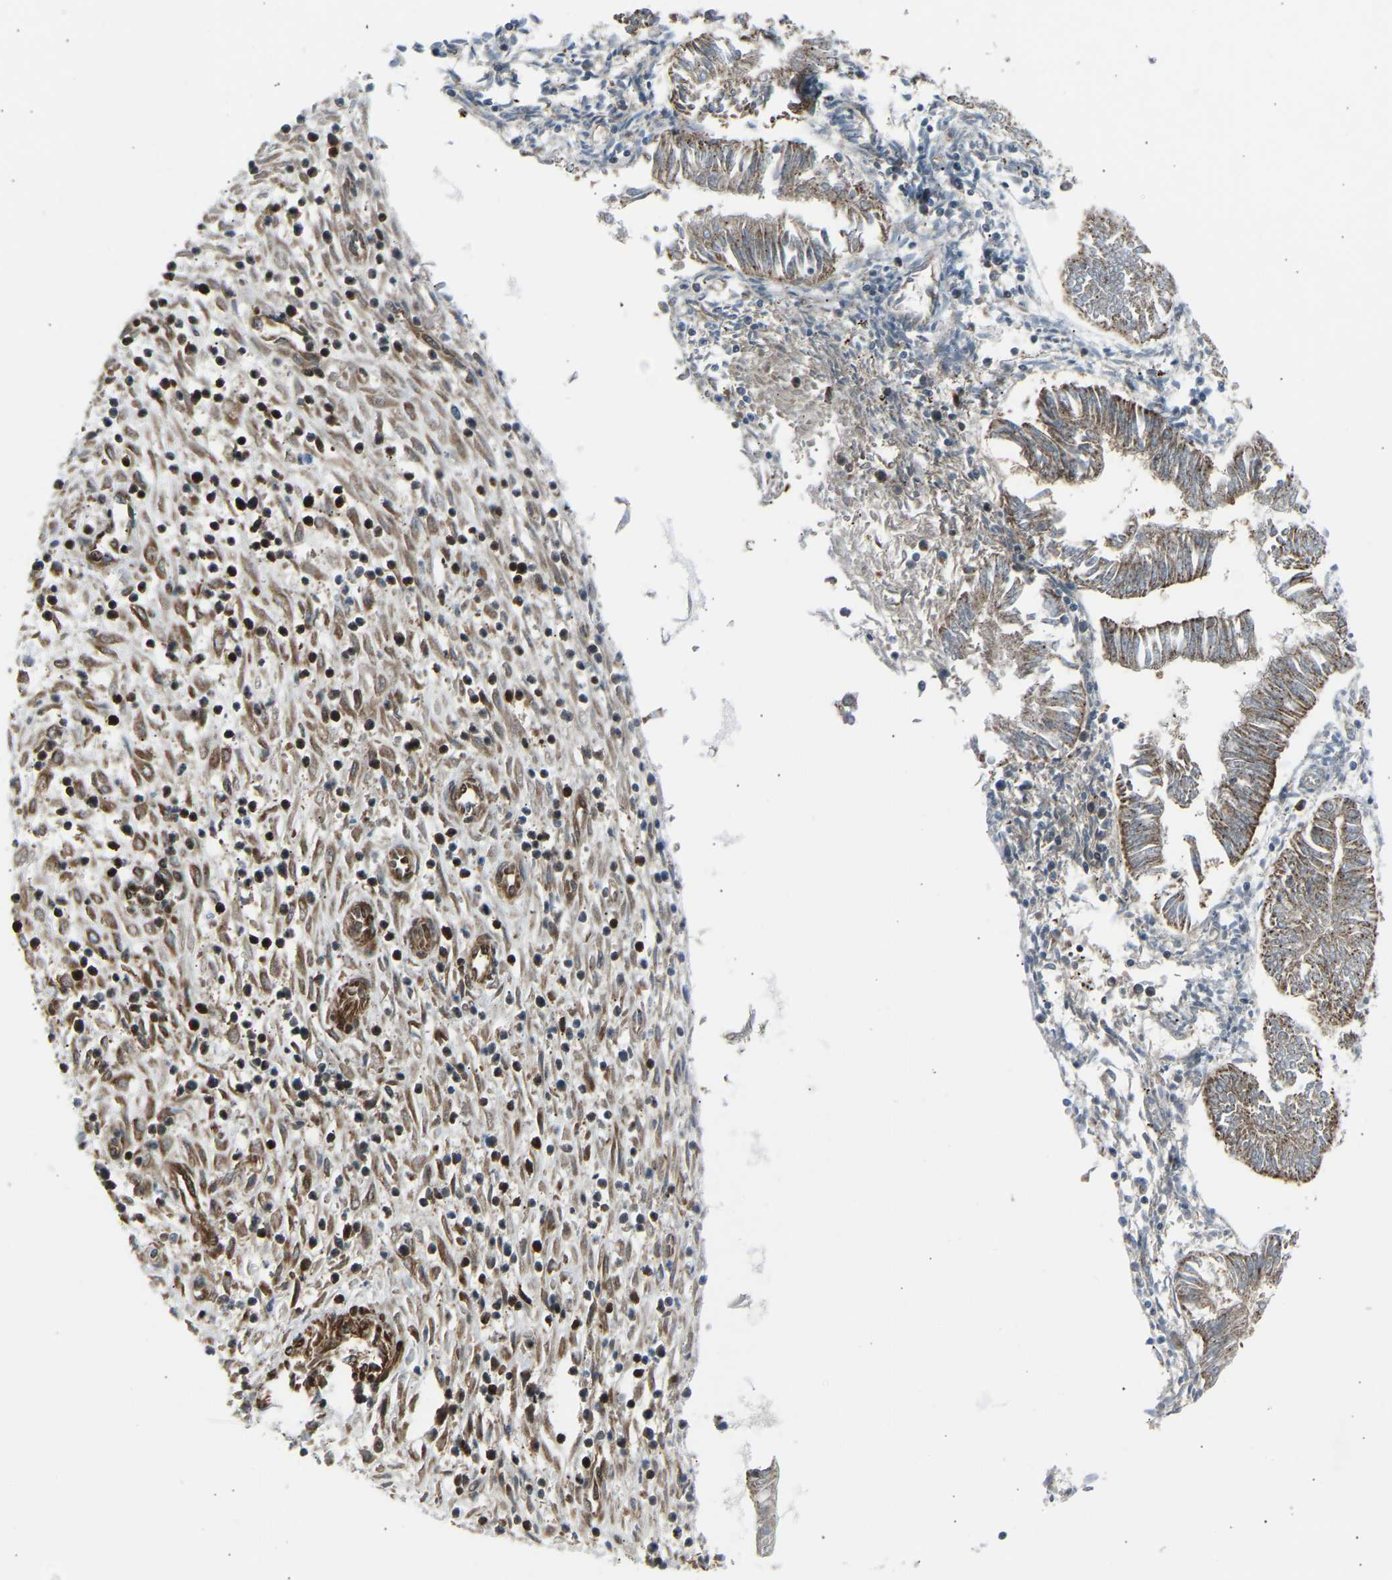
{"staining": {"intensity": "moderate", "quantity": ">75%", "location": "cytoplasmic/membranous"}, "tissue": "endometrial cancer", "cell_type": "Tumor cells", "image_type": "cancer", "snomed": [{"axis": "morphology", "description": "Adenocarcinoma, NOS"}, {"axis": "topography", "description": "Endometrium"}], "caption": "Human endometrial cancer stained for a protein (brown) reveals moderate cytoplasmic/membranous positive expression in about >75% of tumor cells.", "gene": "VPS41", "patient": {"sex": "female", "age": 53}}